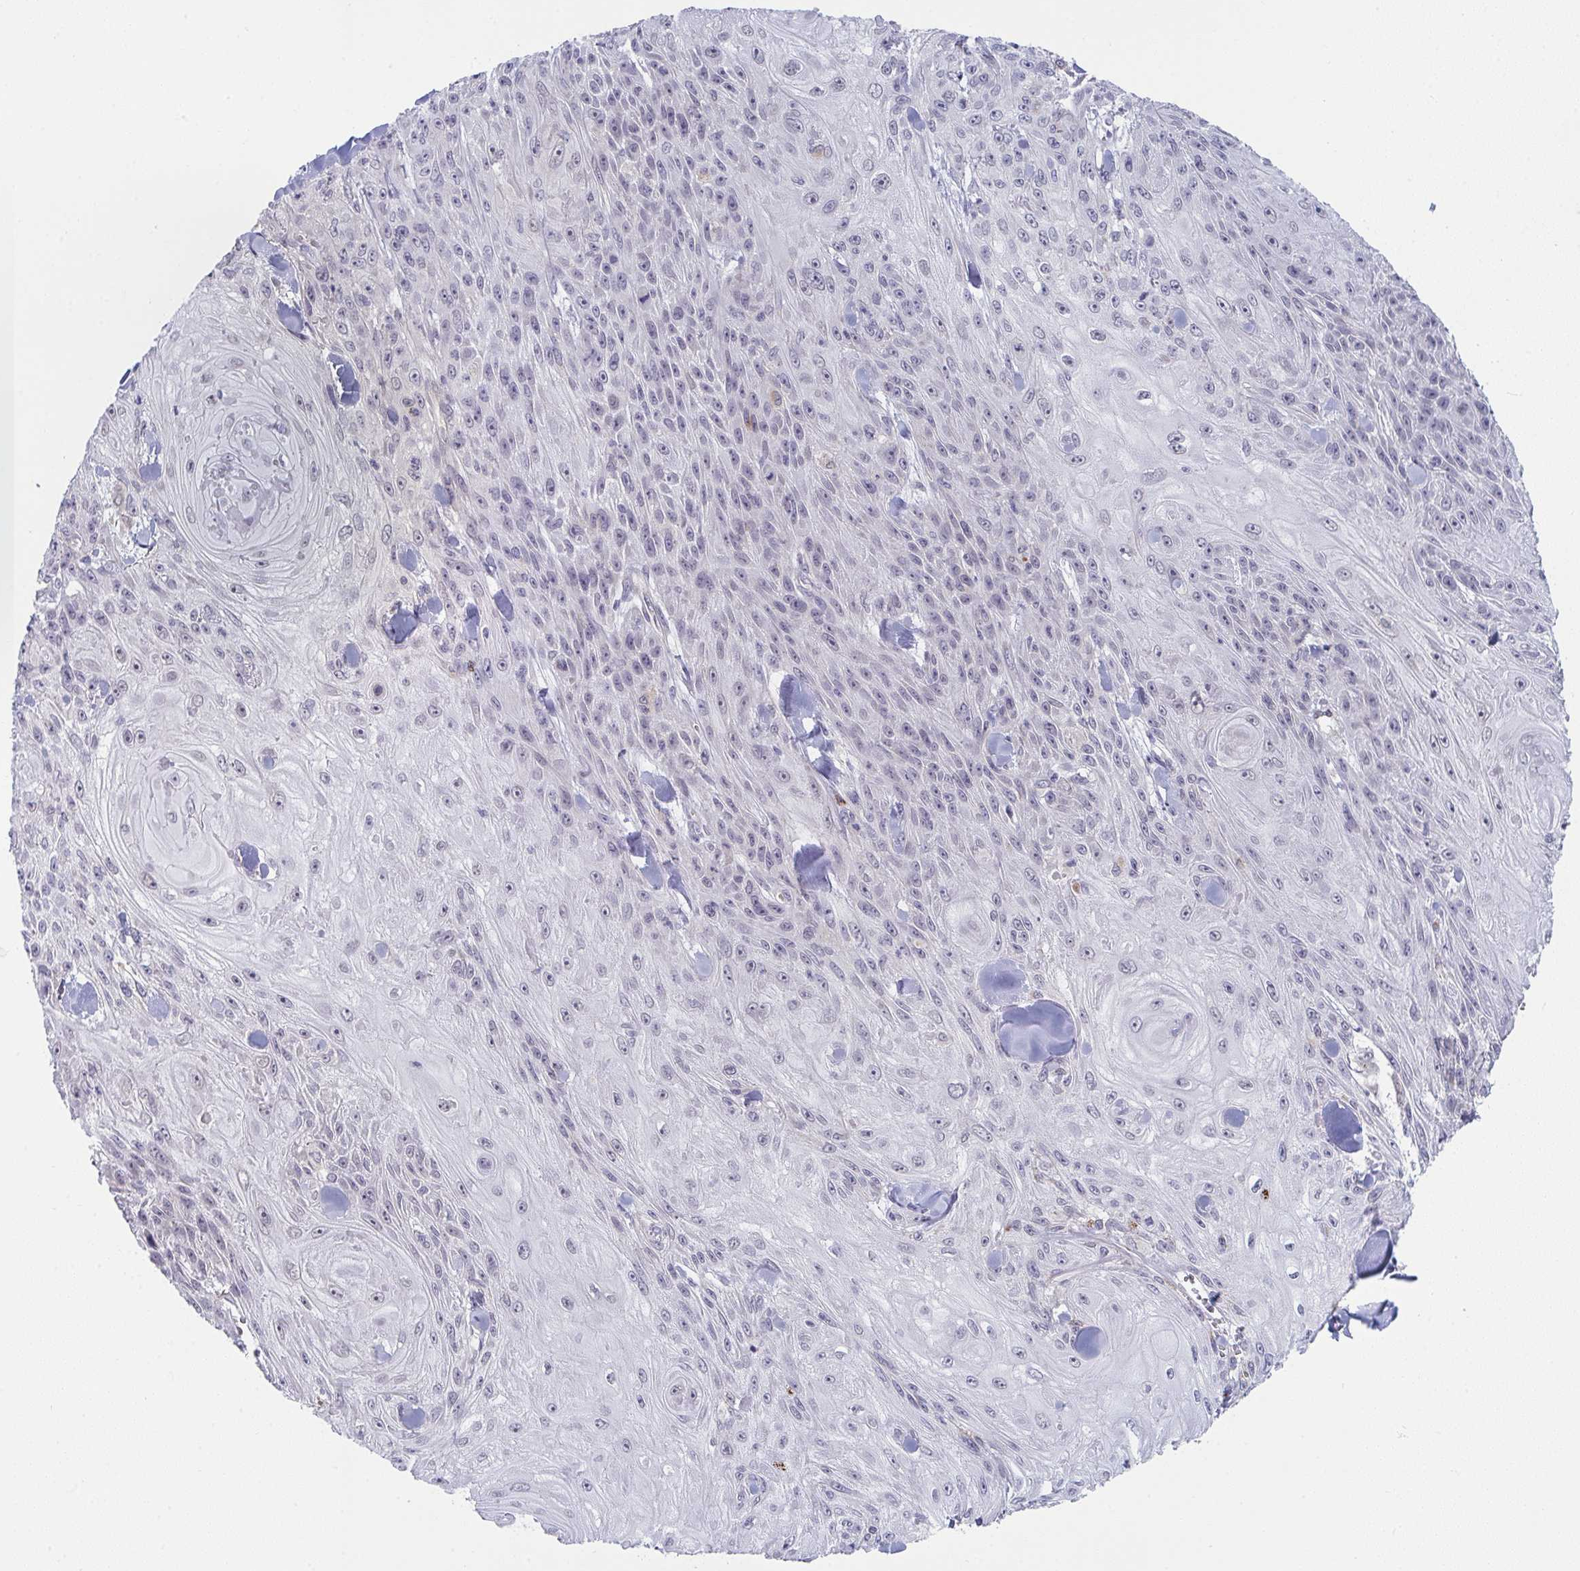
{"staining": {"intensity": "negative", "quantity": "none", "location": "none"}, "tissue": "skin cancer", "cell_type": "Tumor cells", "image_type": "cancer", "snomed": [{"axis": "morphology", "description": "Squamous cell carcinoma, NOS"}, {"axis": "topography", "description": "Skin"}], "caption": "The histopathology image displays no significant expression in tumor cells of skin squamous cell carcinoma.", "gene": "VWDE", "patient": {"sex": "male", "age": 88}}